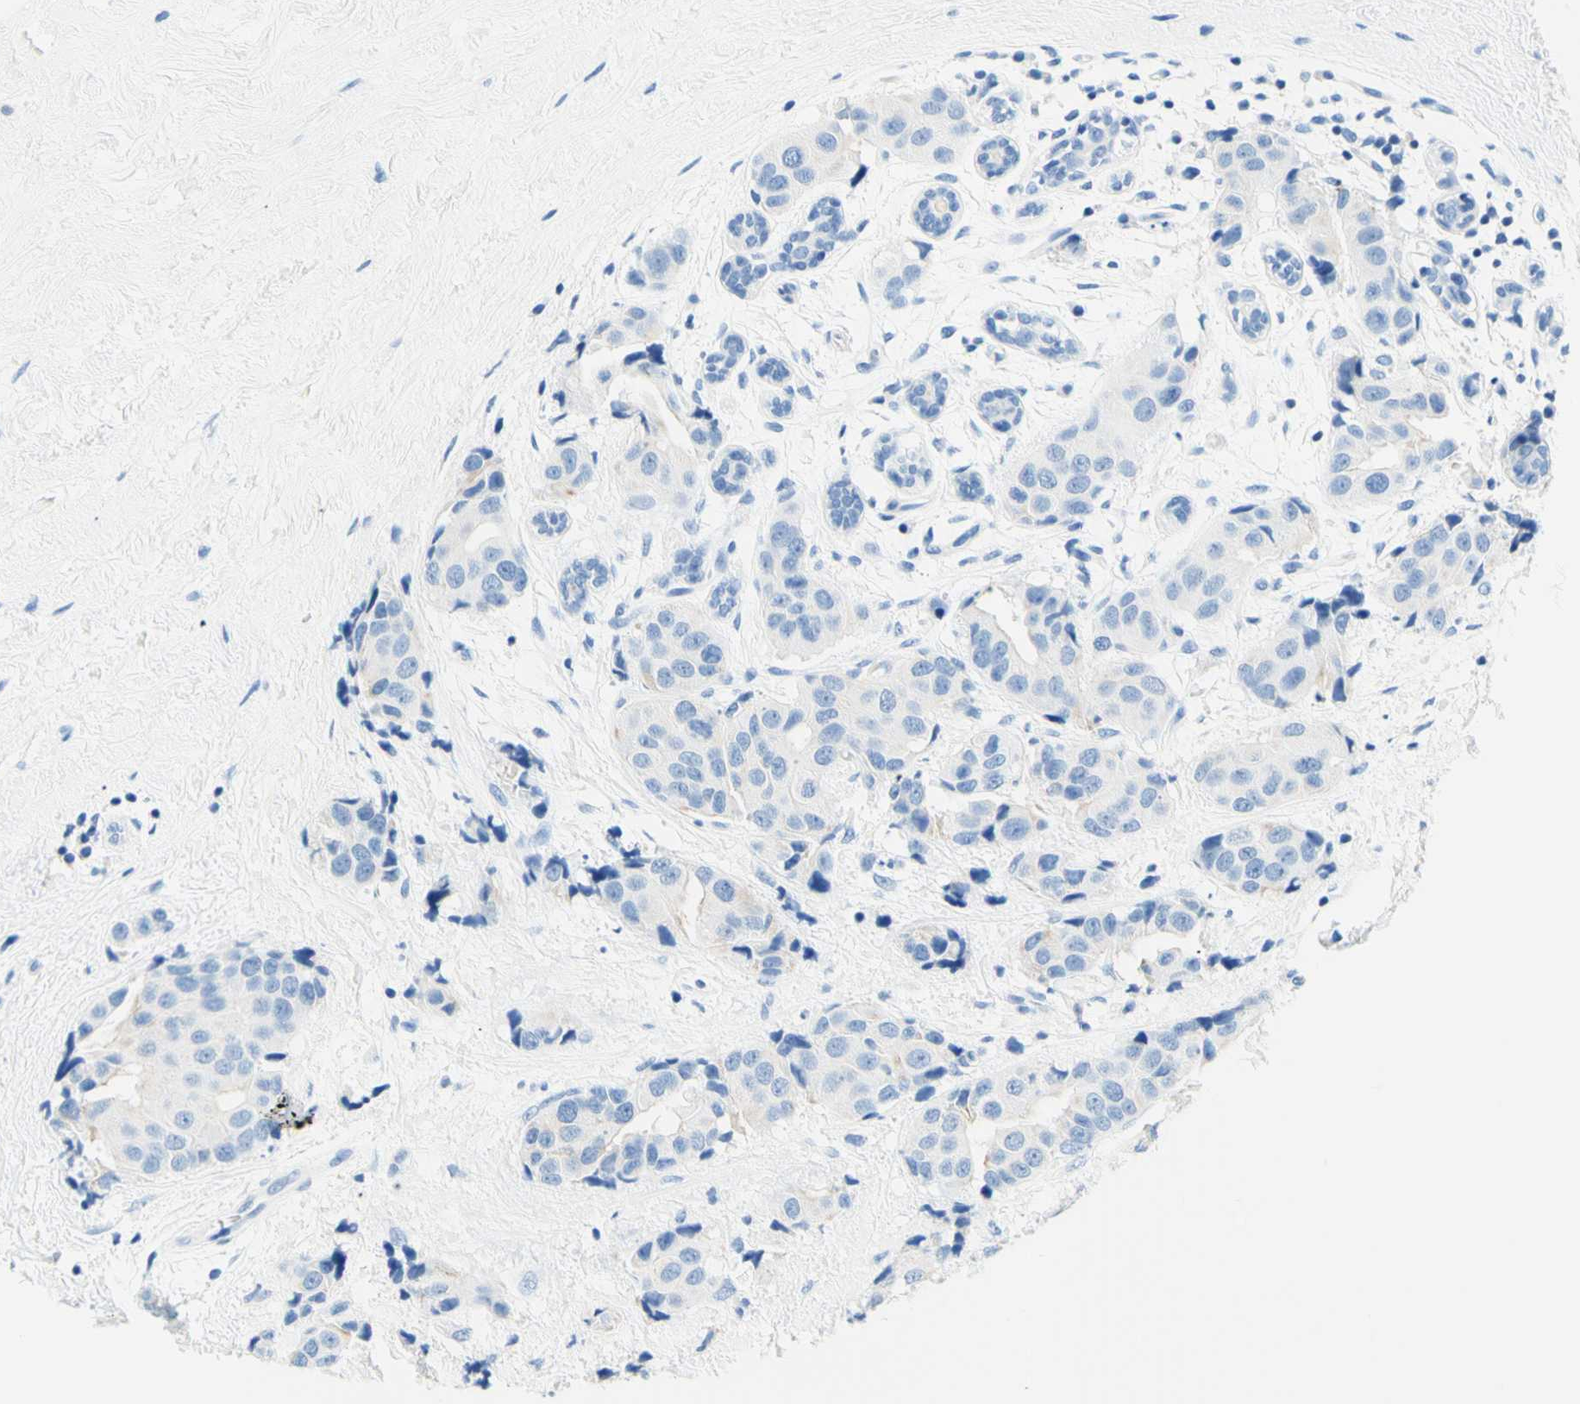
{"staining": {"intensity": "negative", "quantity": "none", "location": "none"}, "tissue": "breast cancer", "cell_type": "Tumor cells", "image_type": "cancer", "snomed": [{"axis": "morphology", "description": "Normal tissue, NOS"}, {"axis": "morphology", "description": "Duct carcinoma"}, {"axis": "topography", "description": "Breast"}], "caption": "An image of infiltrating ductal carcinoma (breast) stained for a protein reveals no brown staining in tumor cells.", "gene": "HPCA", "patient": {"sex": "female", "age": 39}}